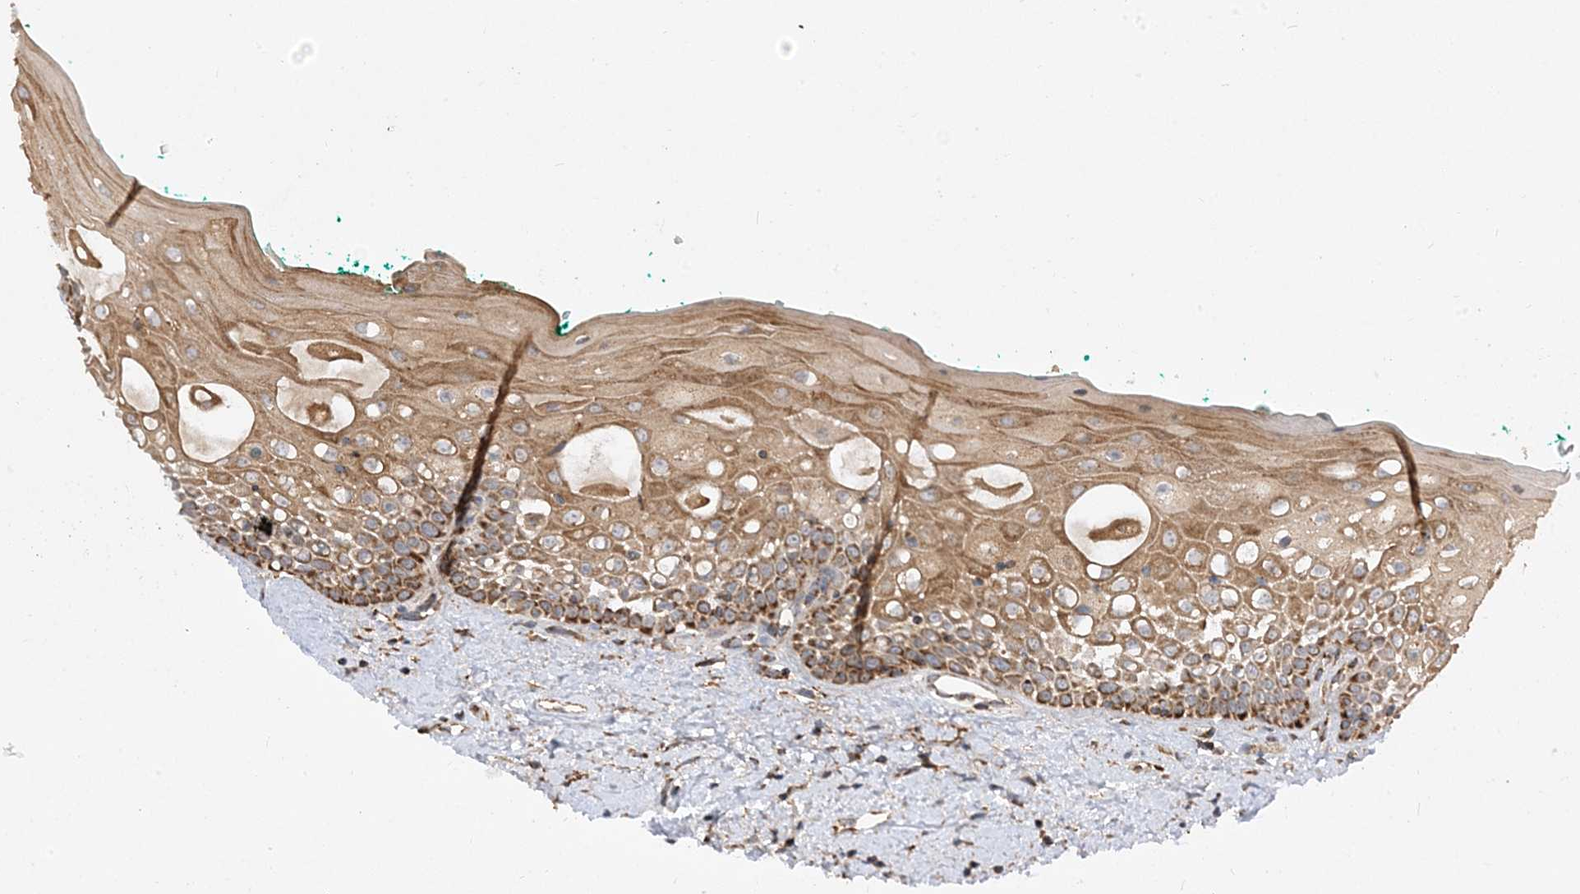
{"staining": {"intensity": "moderate", "quantity": ">75%", "location": "cytoplasmic/membranous"}, "tissue": "oral mucosa", "cell_type": "Squamous epithelial cells", "image_type": "normal", "snomed": [{"axis": "morphology", "description": "Normal tissue, NOS"}, {"axis": "topography", "description": "Oral tissue"}], "caption": "A photomicrograph showing moderate cytoplasmic/membranous expression in about >75% of squamous epithelial cells in benign oral mucosa, as visualized by brown immunohistochemical staining.", "gene": "AARS2", "patient": {"sex": "female", "age": 70}}